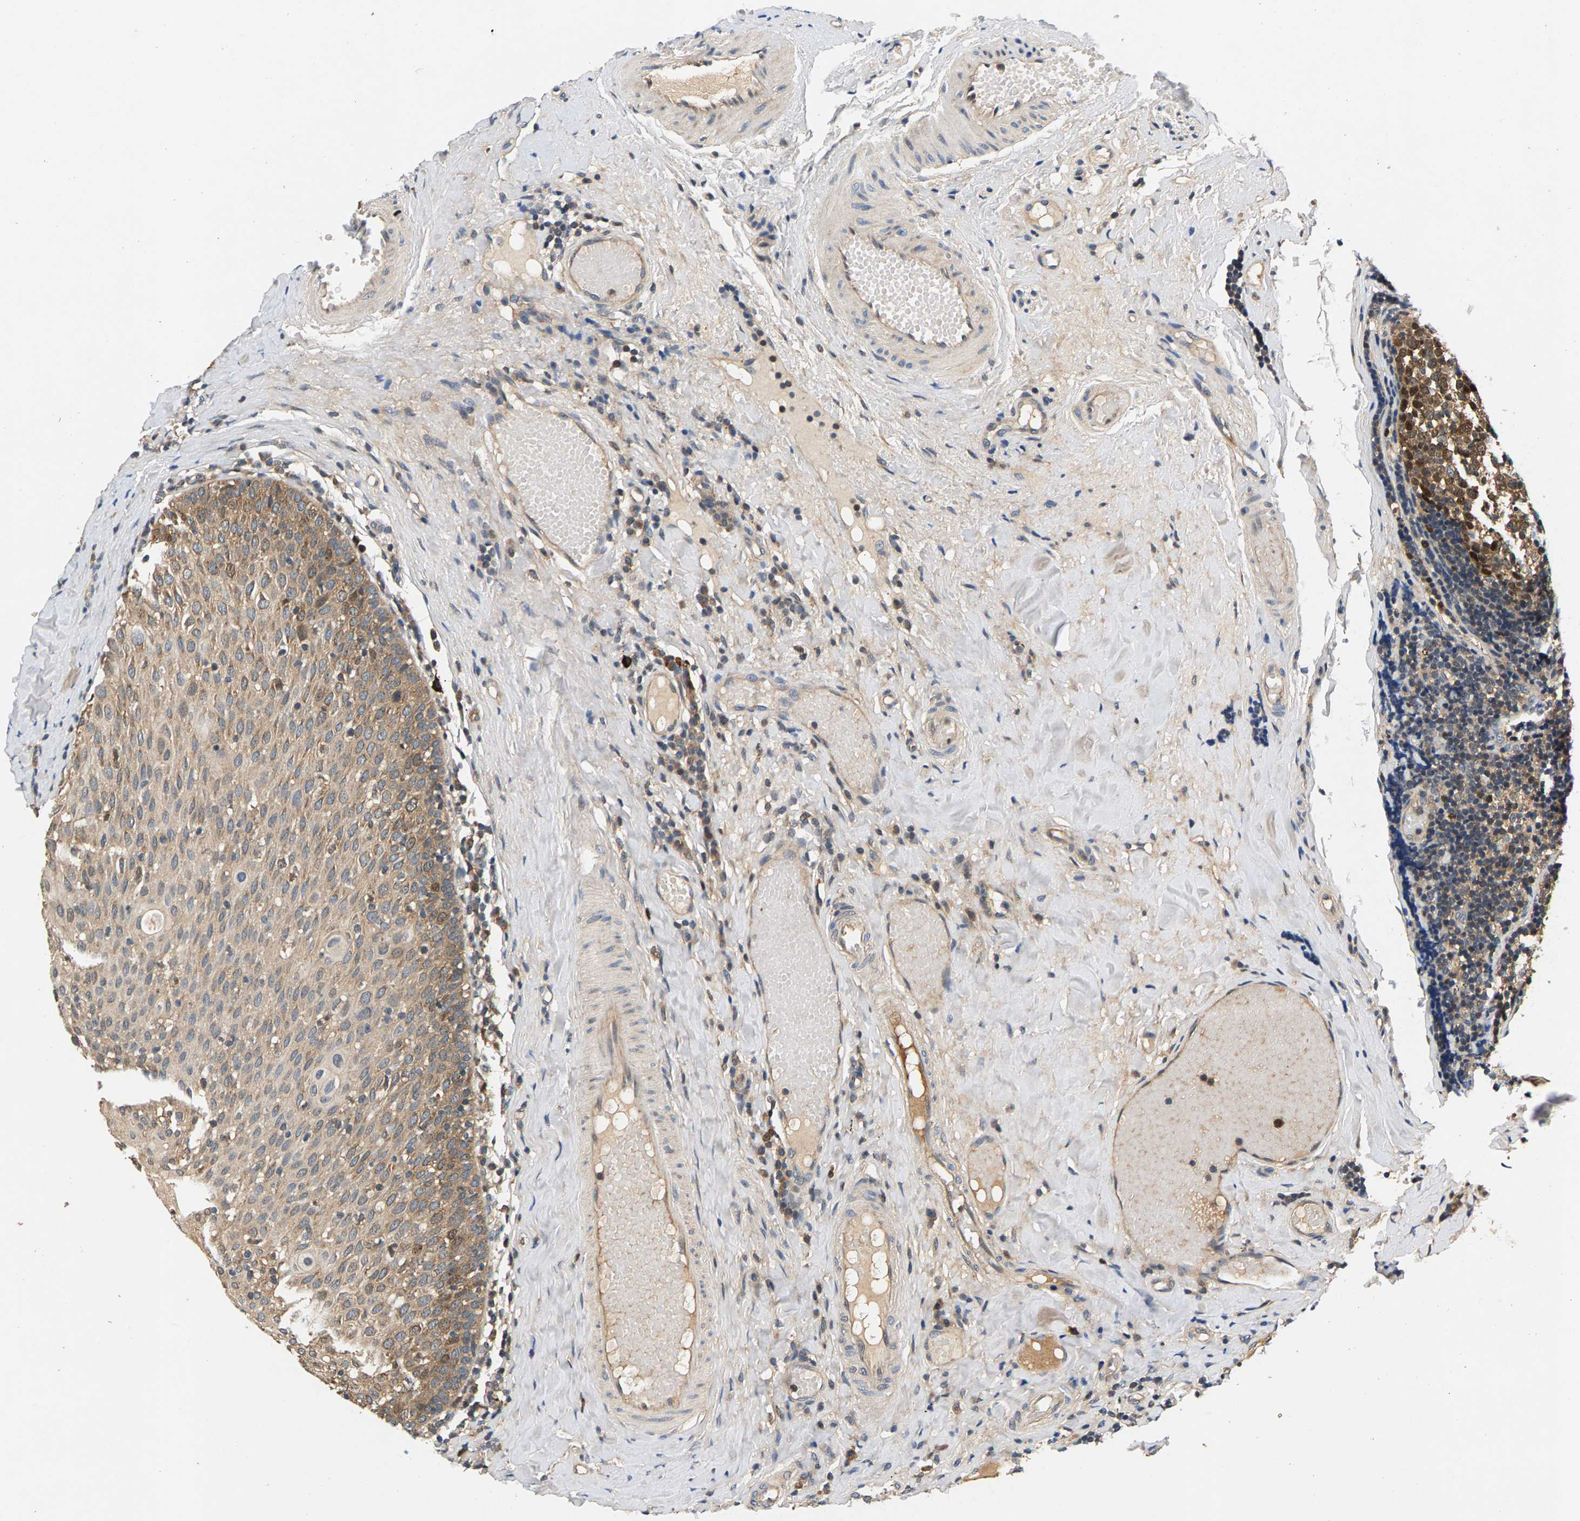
{"staining": {"intensity": "moderate", "quantity": ">75%", "location": "cytoplasmic/membranous,nuclear"}, "tissue": "tonsil", "cell_type": "Germinal center cells", "image_type": "normal", "snomed": [{"axis": "morphology", "description": "Normal tissue, NOS"}, {"axis": "topography", "description": "Tonsil"}], "caption": "Moderate cytoplasmic/membranous,nuclear protein expression is present in approximately >75% of germinal center cells in tonsil. Nuclei are stained in blue.", "gene": "FAM78A", "patient": {"sex": "female", "age": 19}}